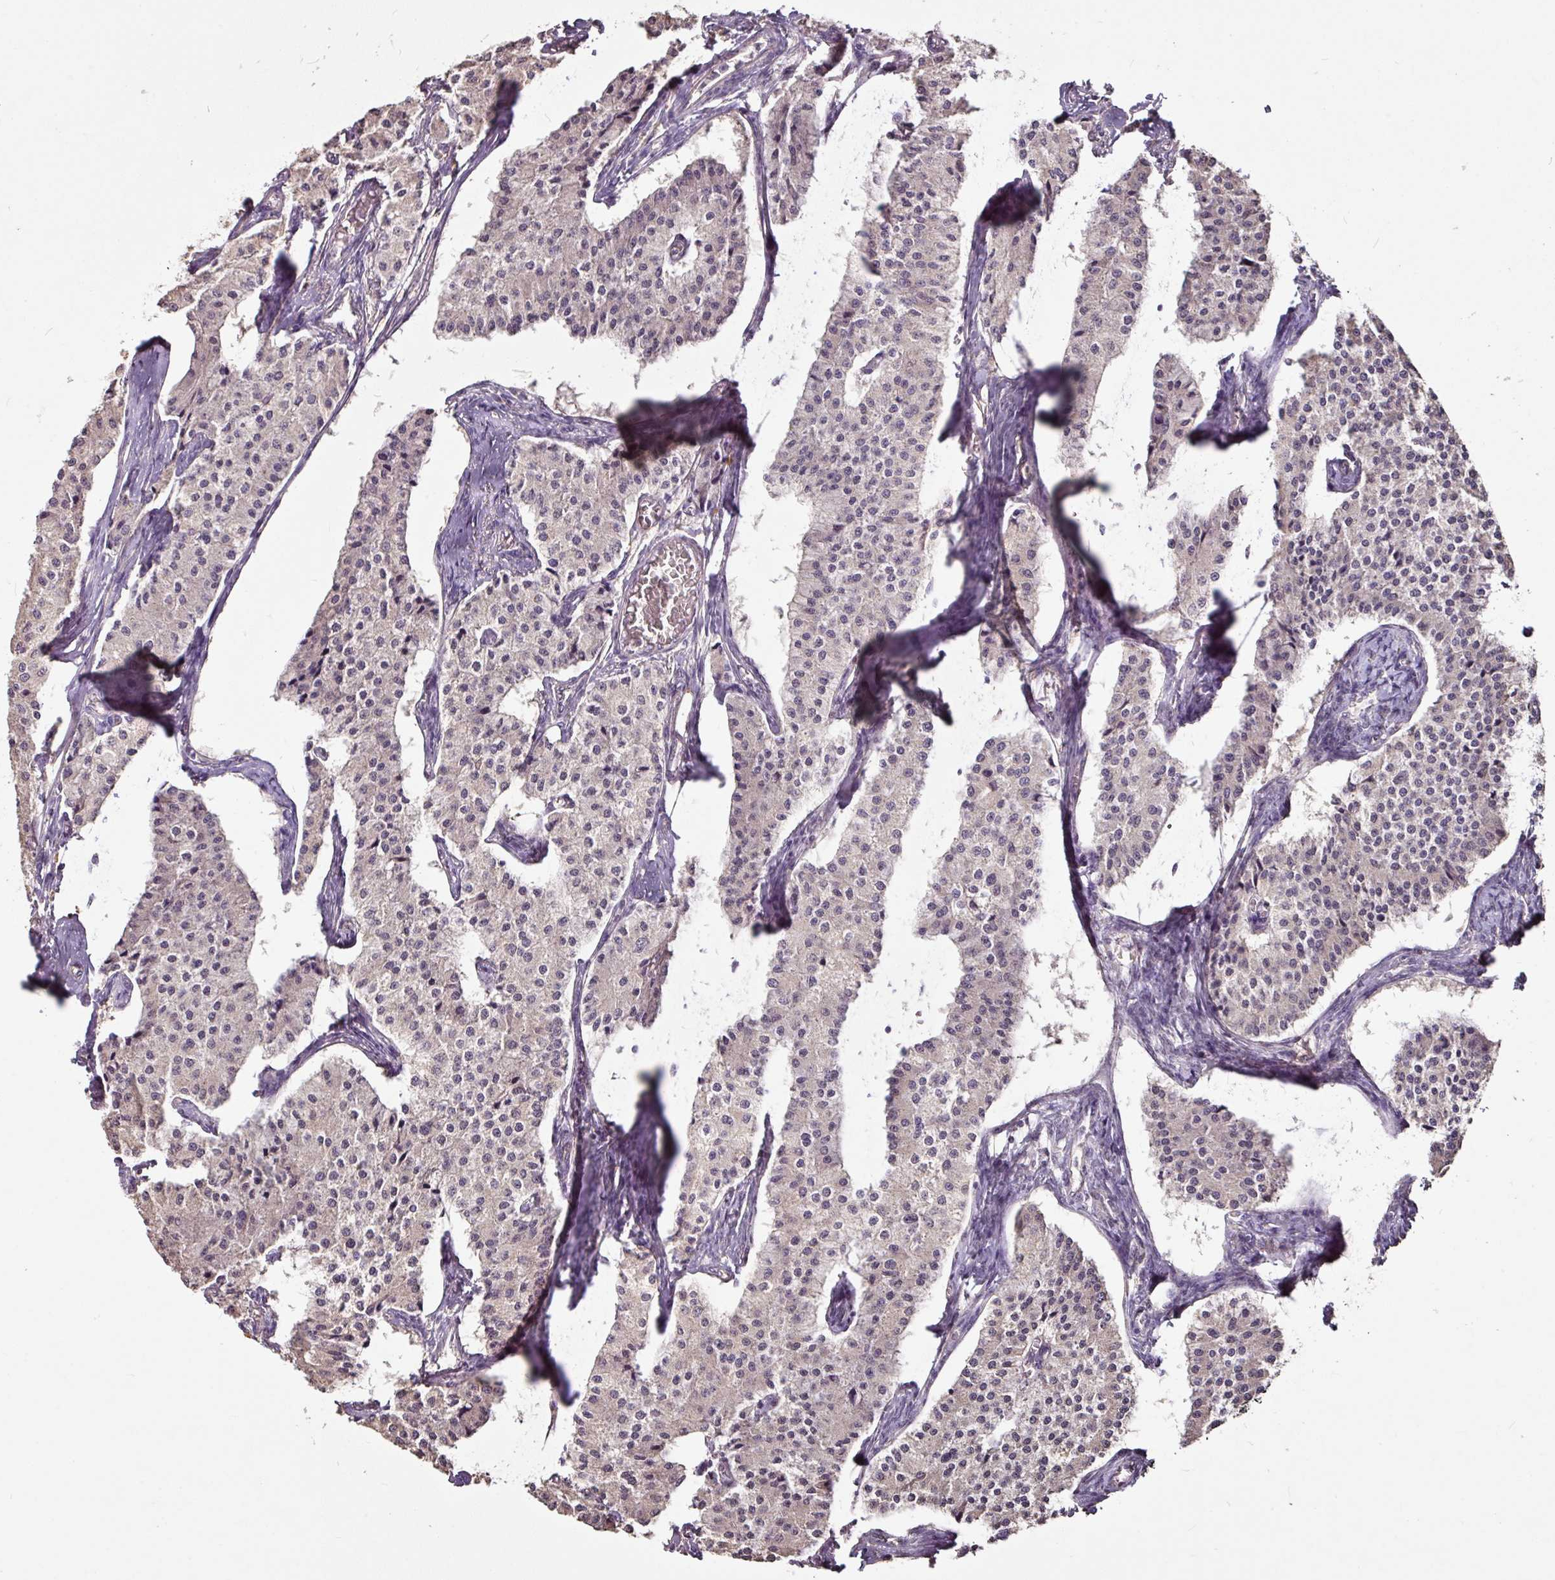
{"staining": {"intensity": "negative", "quantity": "none", "location": "none"}, "tissue": "carcinoid", "cell_type": "Tumor cells", "image_type": "cancer", "snomed": [{"axis": "morphology", "description": "Carcinoid, malignant, NOS"}, {"axis": "topography", "description": "Colon"}], "caption": "Immunohistochemical staining of carcinoid reveals no significant expression in tumor cells.", "gene": "RPL38", "patient": {"sex": "female", "age": 52}}